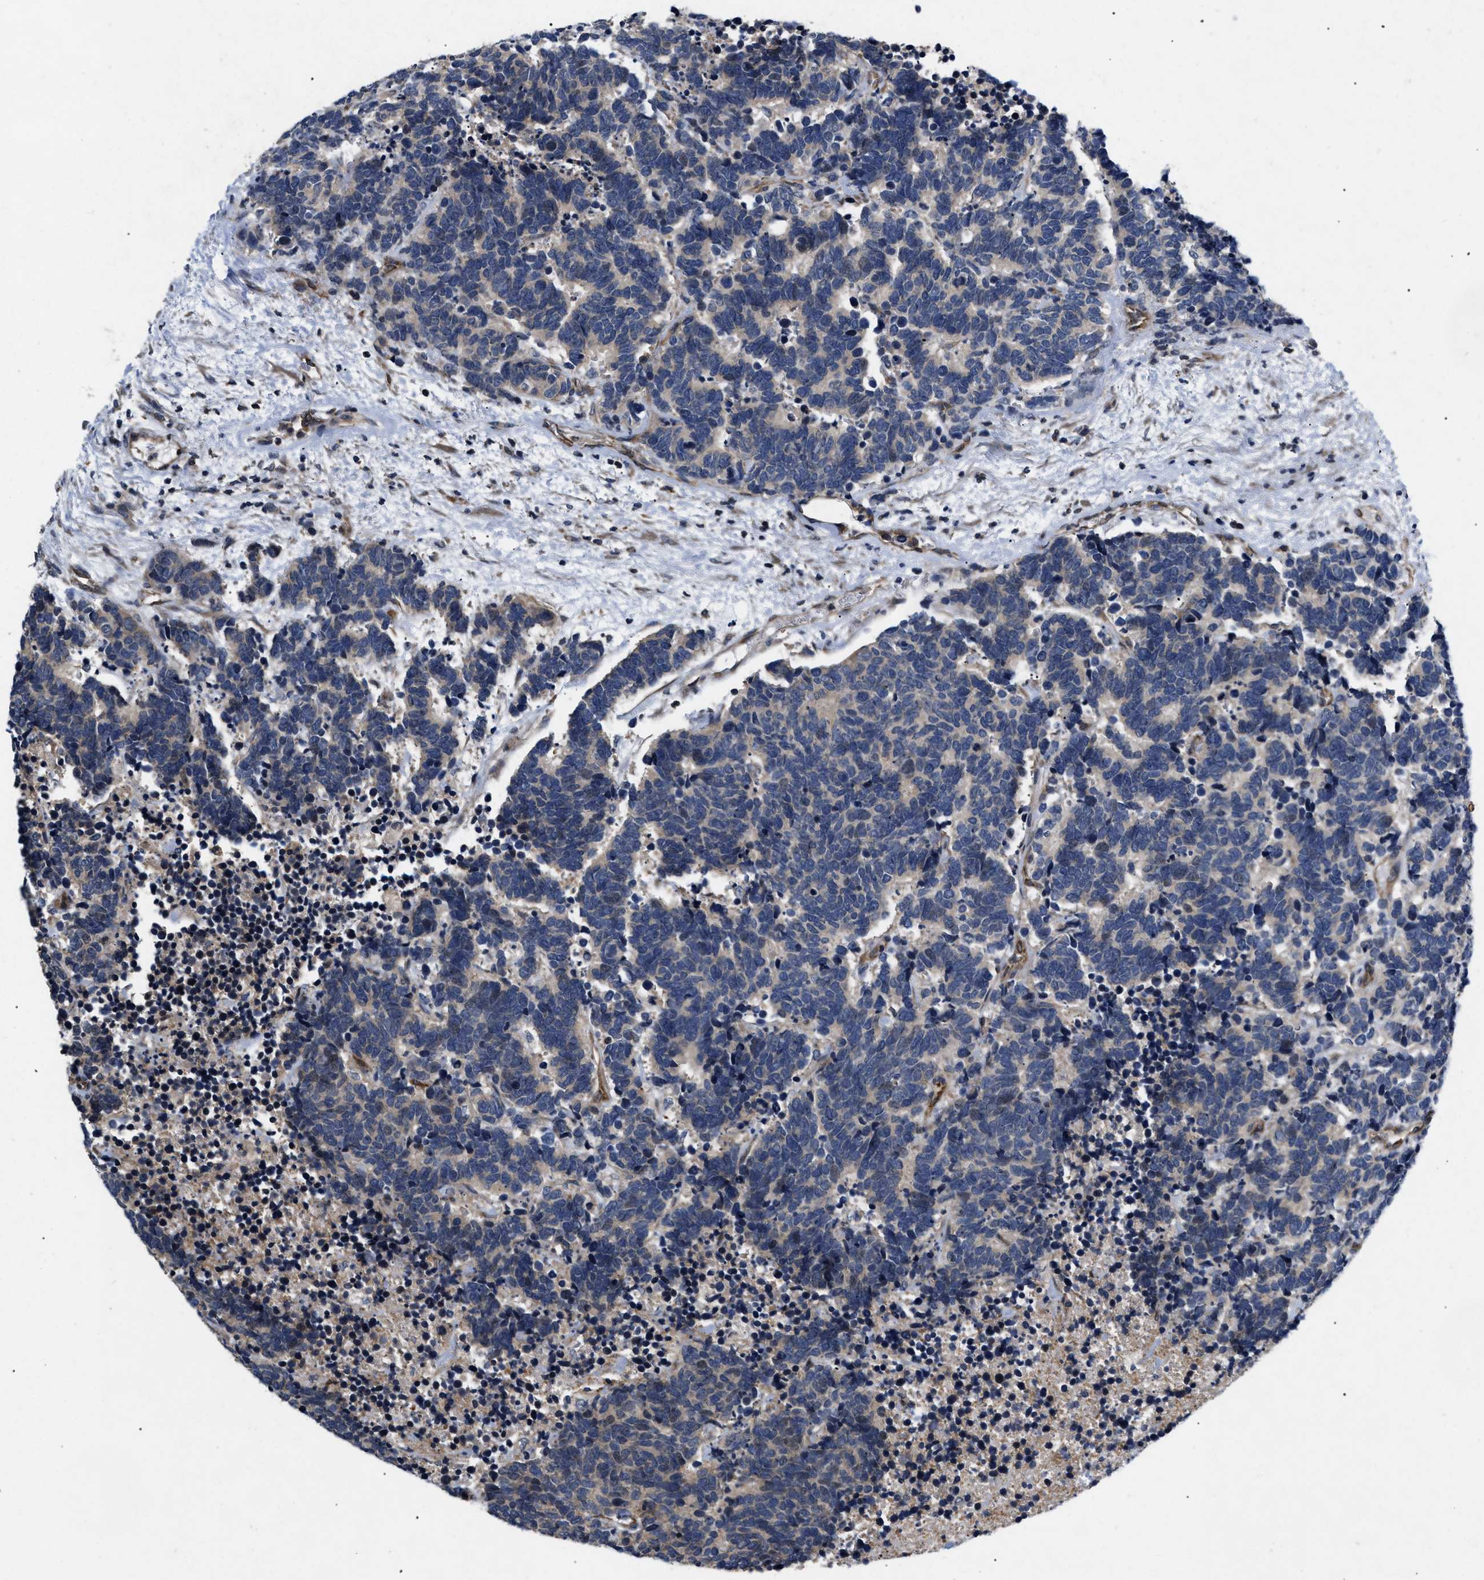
{"staining": {"intensity": "weak", "quantity": "<25%", "location": "cytoplasmic/membranous"}, "tissue": "carcinoid", "cell_type": "Tumor cells", "image_type": "cancer", "snomed": [{"axis": "morphology", "description": "Carcinoma, NOS"}, {"axis": "morphology", "description": "Carcinoid, malignant, NOS"}, {"axis": "topography", "description": "Urinary bladder"}], "caption": "DAB immunohistochemical staining of human malignant carcinoid reveals no significant expression in tumor cells. (DAB (3,3'-diaminobenzidine) IHC with hematoxylin counter stain).", "gene": "HMGCR", "patient": {"sex": "male", "age": 57}}